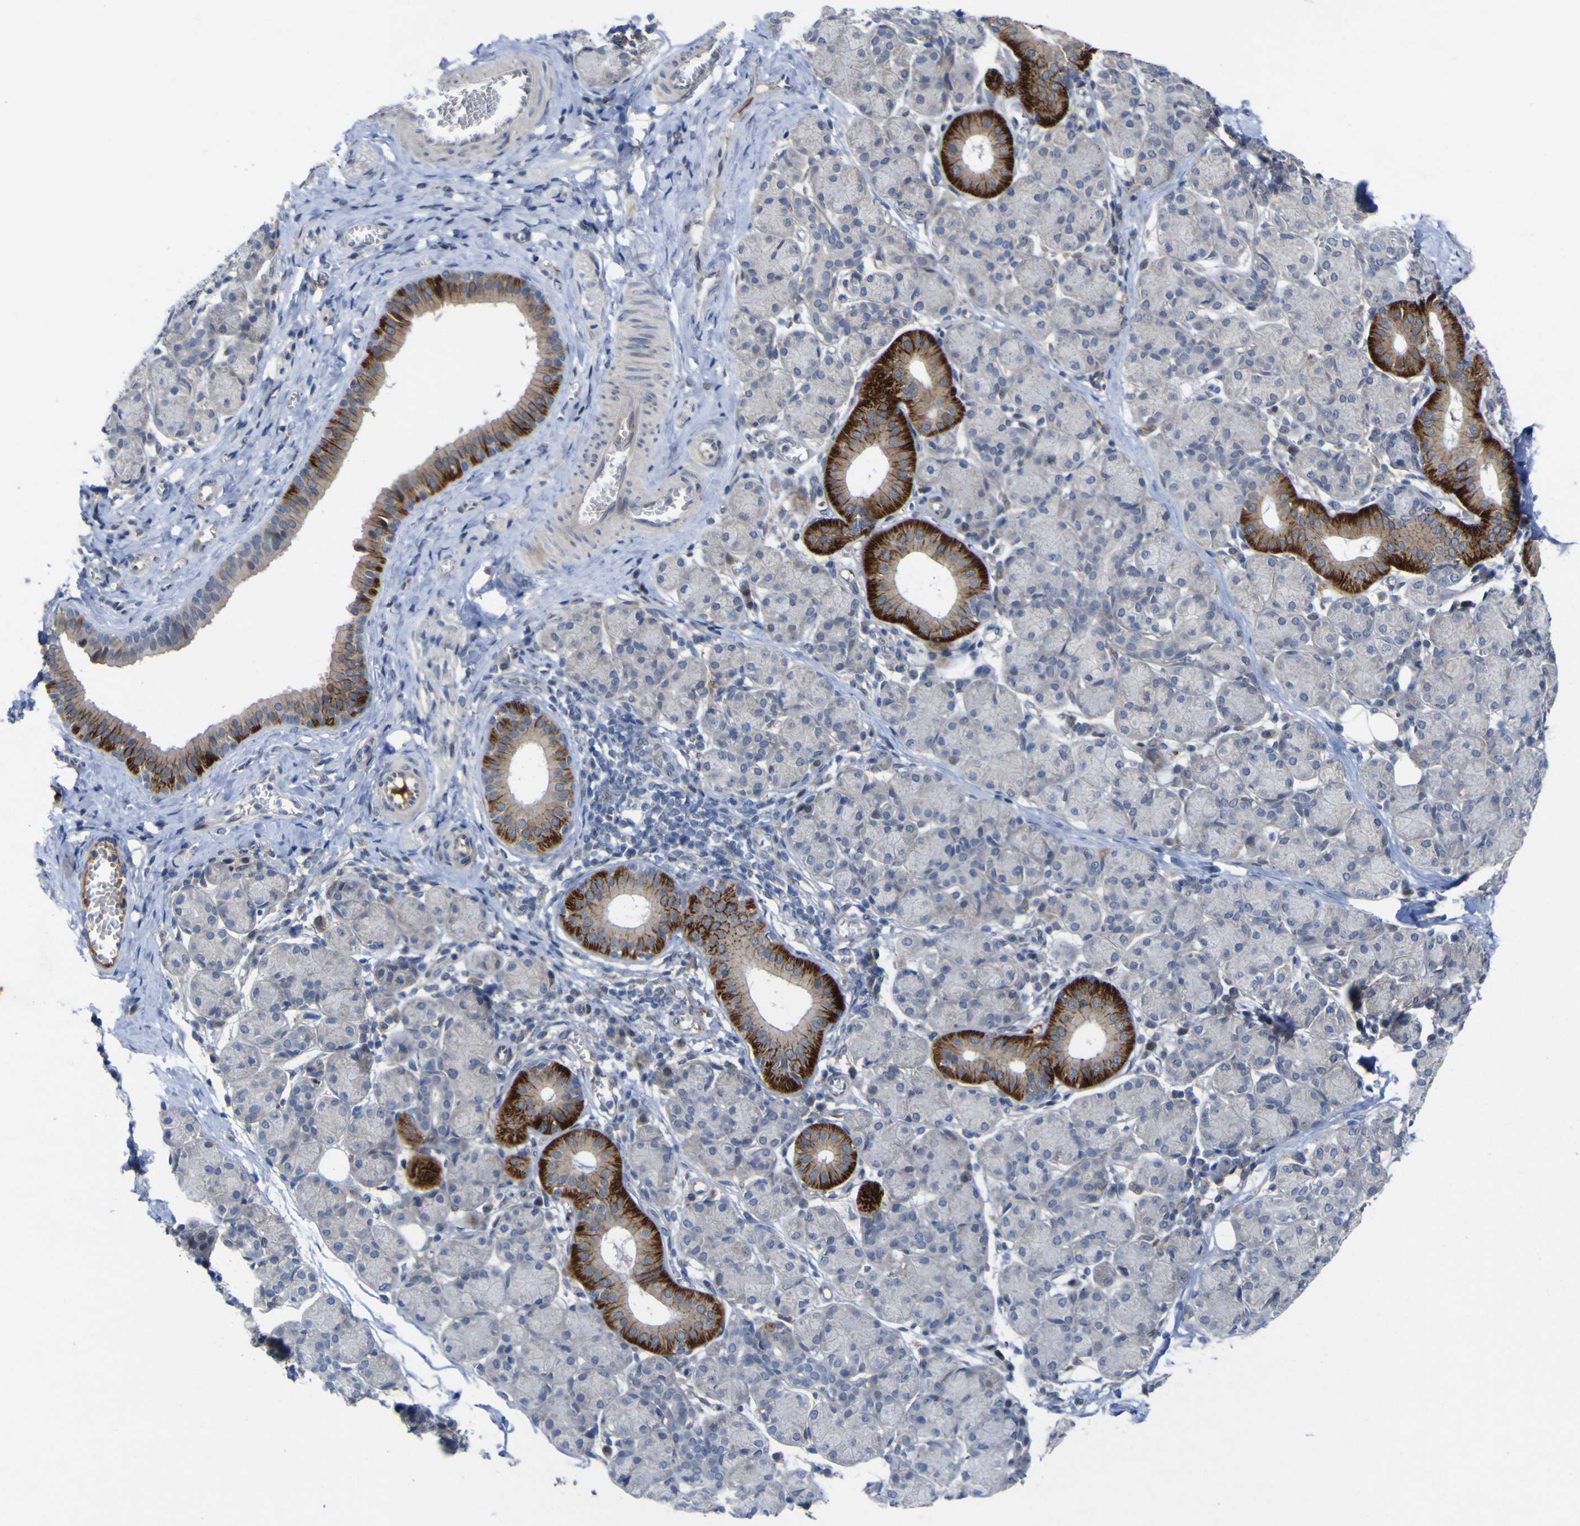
{"staining": {"intensity": "strong", "quantity": "<25%", "location": "cytoplasmic/membranous"}, "tissue": "salivary gland", "cell_type": "Glandular cells", "image_type": "normal", "snomed": [{"axis": "morphology", "description": "Normal tissue, NOS"}, {"axis": "morphology", "description": "Inflammation, NOS"}, {"axis": "topography", "description": "Lymph node"}, {"axis": "topography", "description": "Salivary gland"}], "caption": "This is a micrograph of immunohistochemistry (IHC) staining of normal salivary gland, which shows strong staining in the cytoplasmic/membranous of glandular cells.", "gene": "NAV1", "patient": {"sex": "male", "age": 3}}